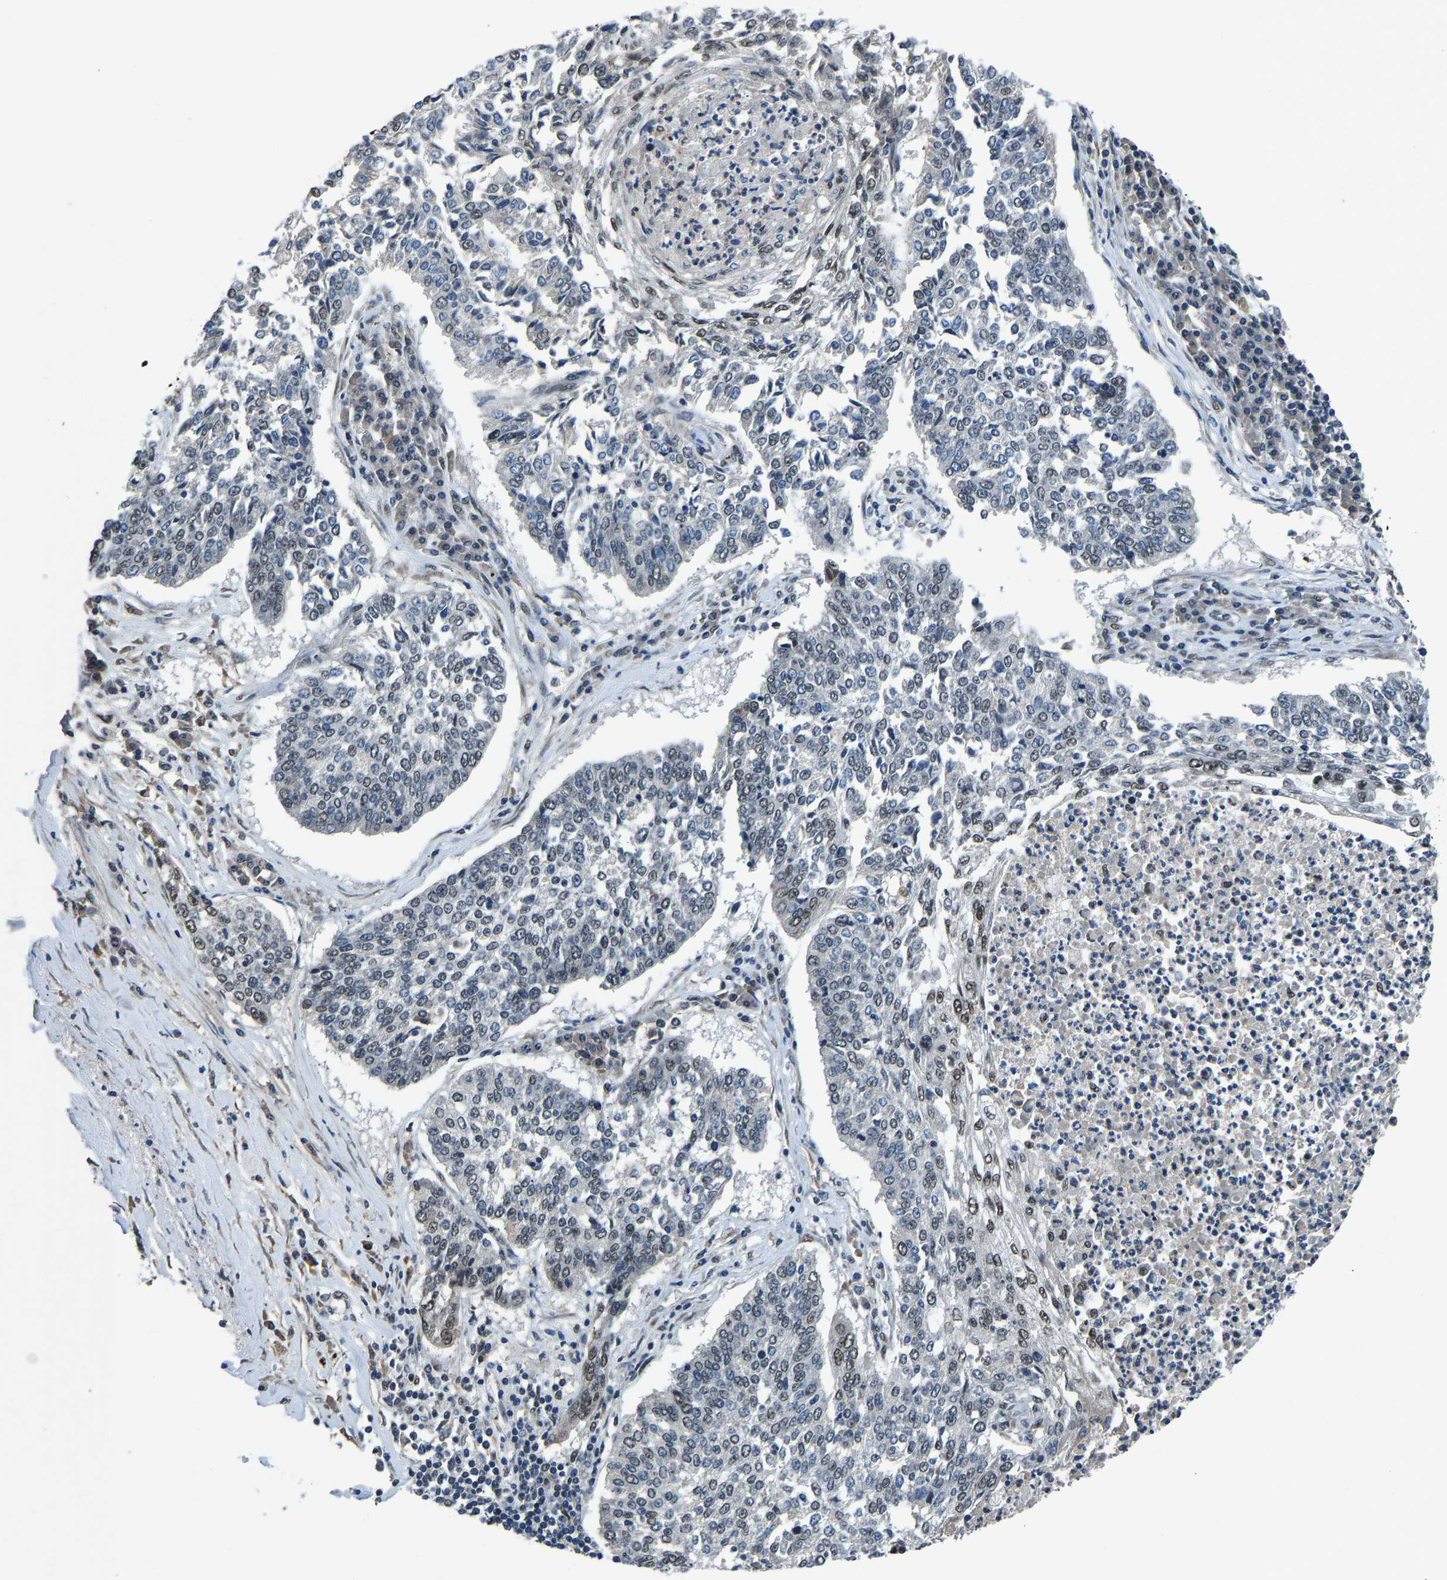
{"staining": {"intensity": "weak", "quantity": "25%-75%", "location": "nuclear"}, "tissue": "lung cancer", "cell_type": "Tumor cells", "image_type": "cancer", "snomed": [{"axis": "morphology", "description": "Normal tissue, NOS"}, {"axis": "morphology", "description": "Squamous cell carcinoma, NOS"}, {"axis": "topography", "description": "Cartilage tissue"}, {"axis": "topography", "description": "Bronchus"}, {"axis": "topography", "description": "Lung"}], "caption": "Protein expression analysis of human lung cancer reveals weak nuclear staining in about 25%-75% of tumor cells.", "gene": "FOS", "patient": {"sex": "female", "age": 49}}